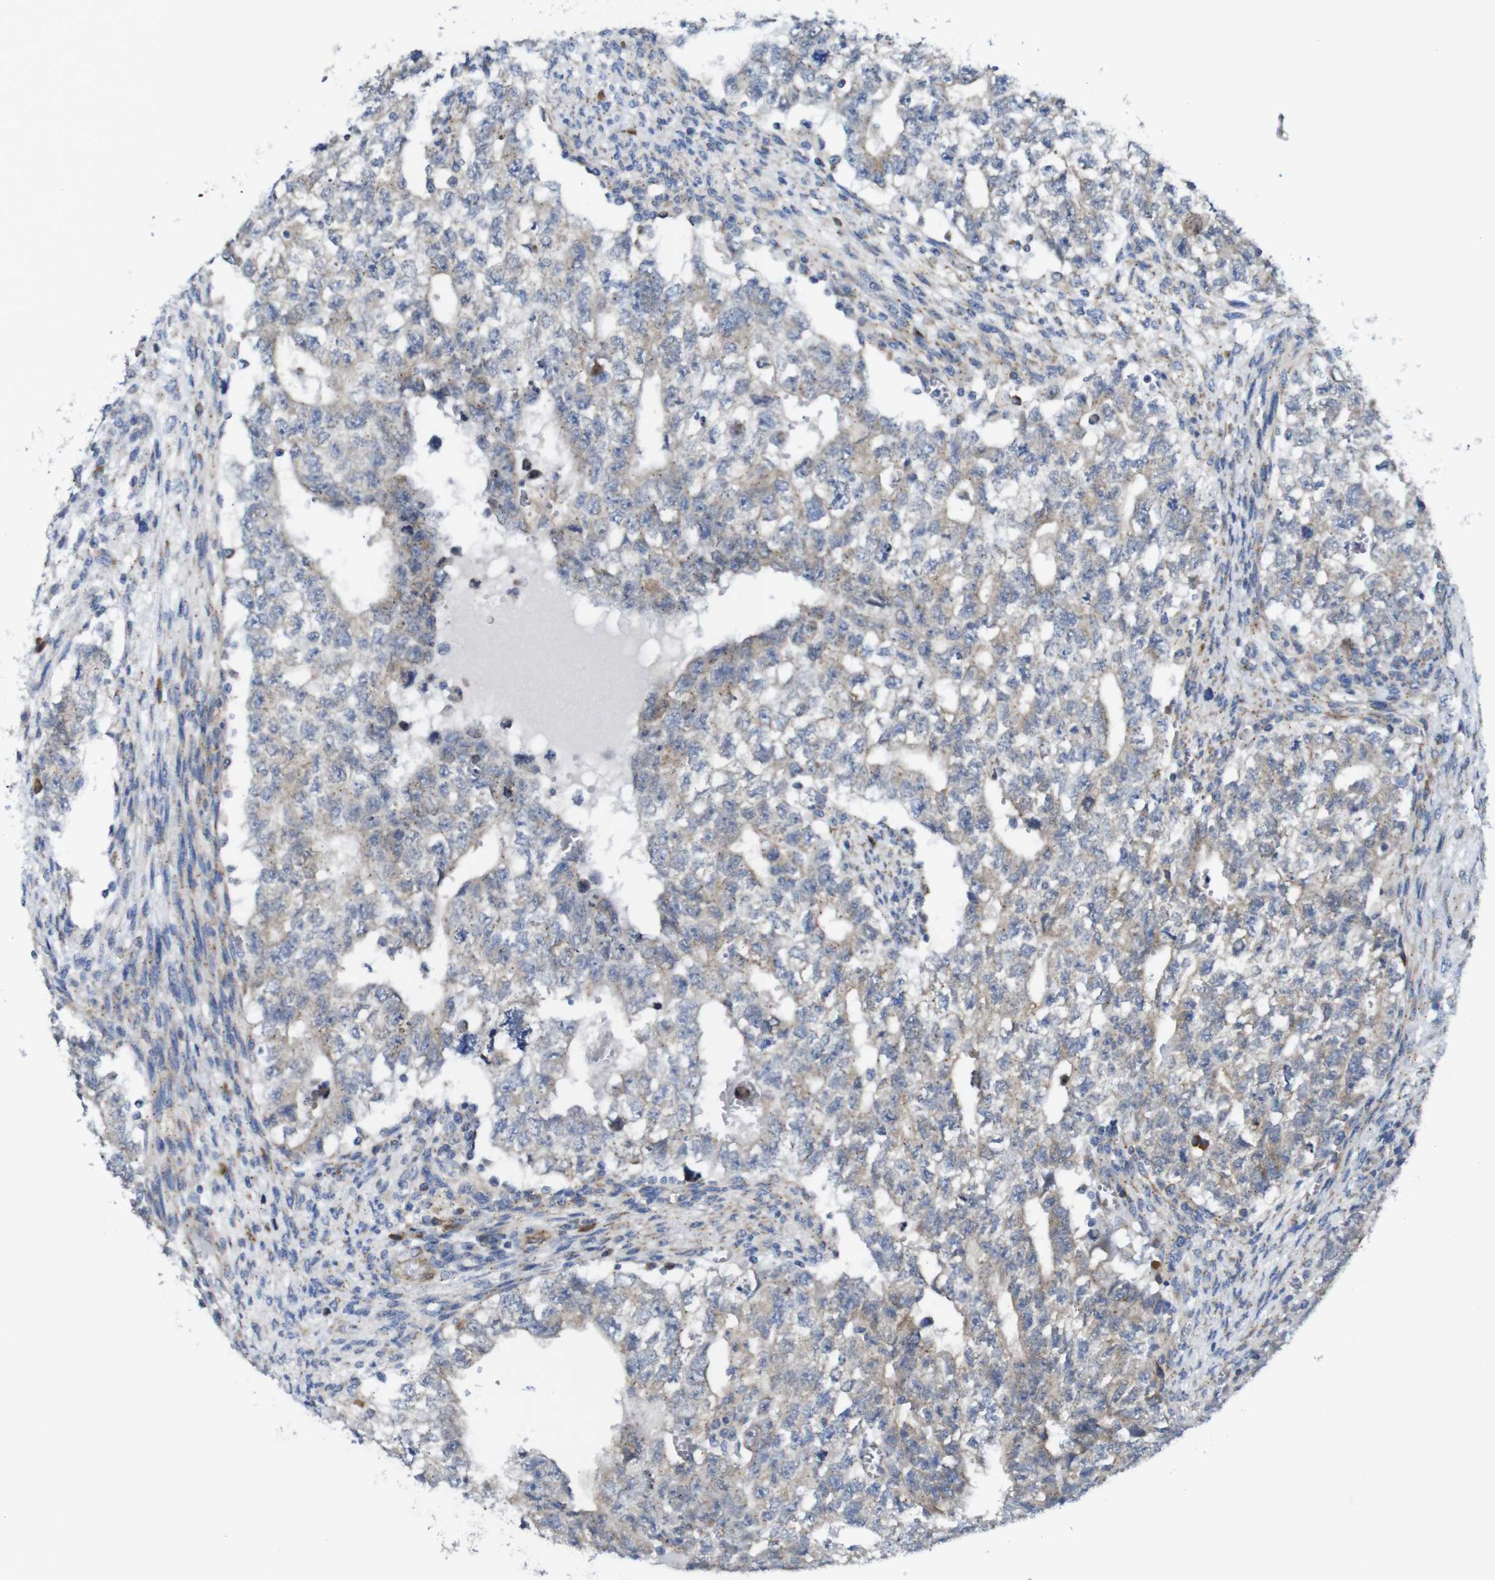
{"staining": {"intensity": "weak", "quantity": "25%-75%", "location": "cytoplasmic/membranous"}, "tissue": "testis cancer", "cell_type": "Tumor cells", "image_type": "cancer", "snomed": [{"axis": "morphology", "description": "Seminoma, NOS"}, {"axis": "morphology", "description": "Carcinoma, Embryonal, NOS"}, {"axis": "topography", "description": "Testis"}], "caption": "IHC (DAB) staining of human testis embryonal carcinoma displays weak cytoplasmic/membranous protein positivity in about 25%-75% of tumor cells.", "gene": "DDRGK1", "patient": {"sex": "male", "age": 38}}